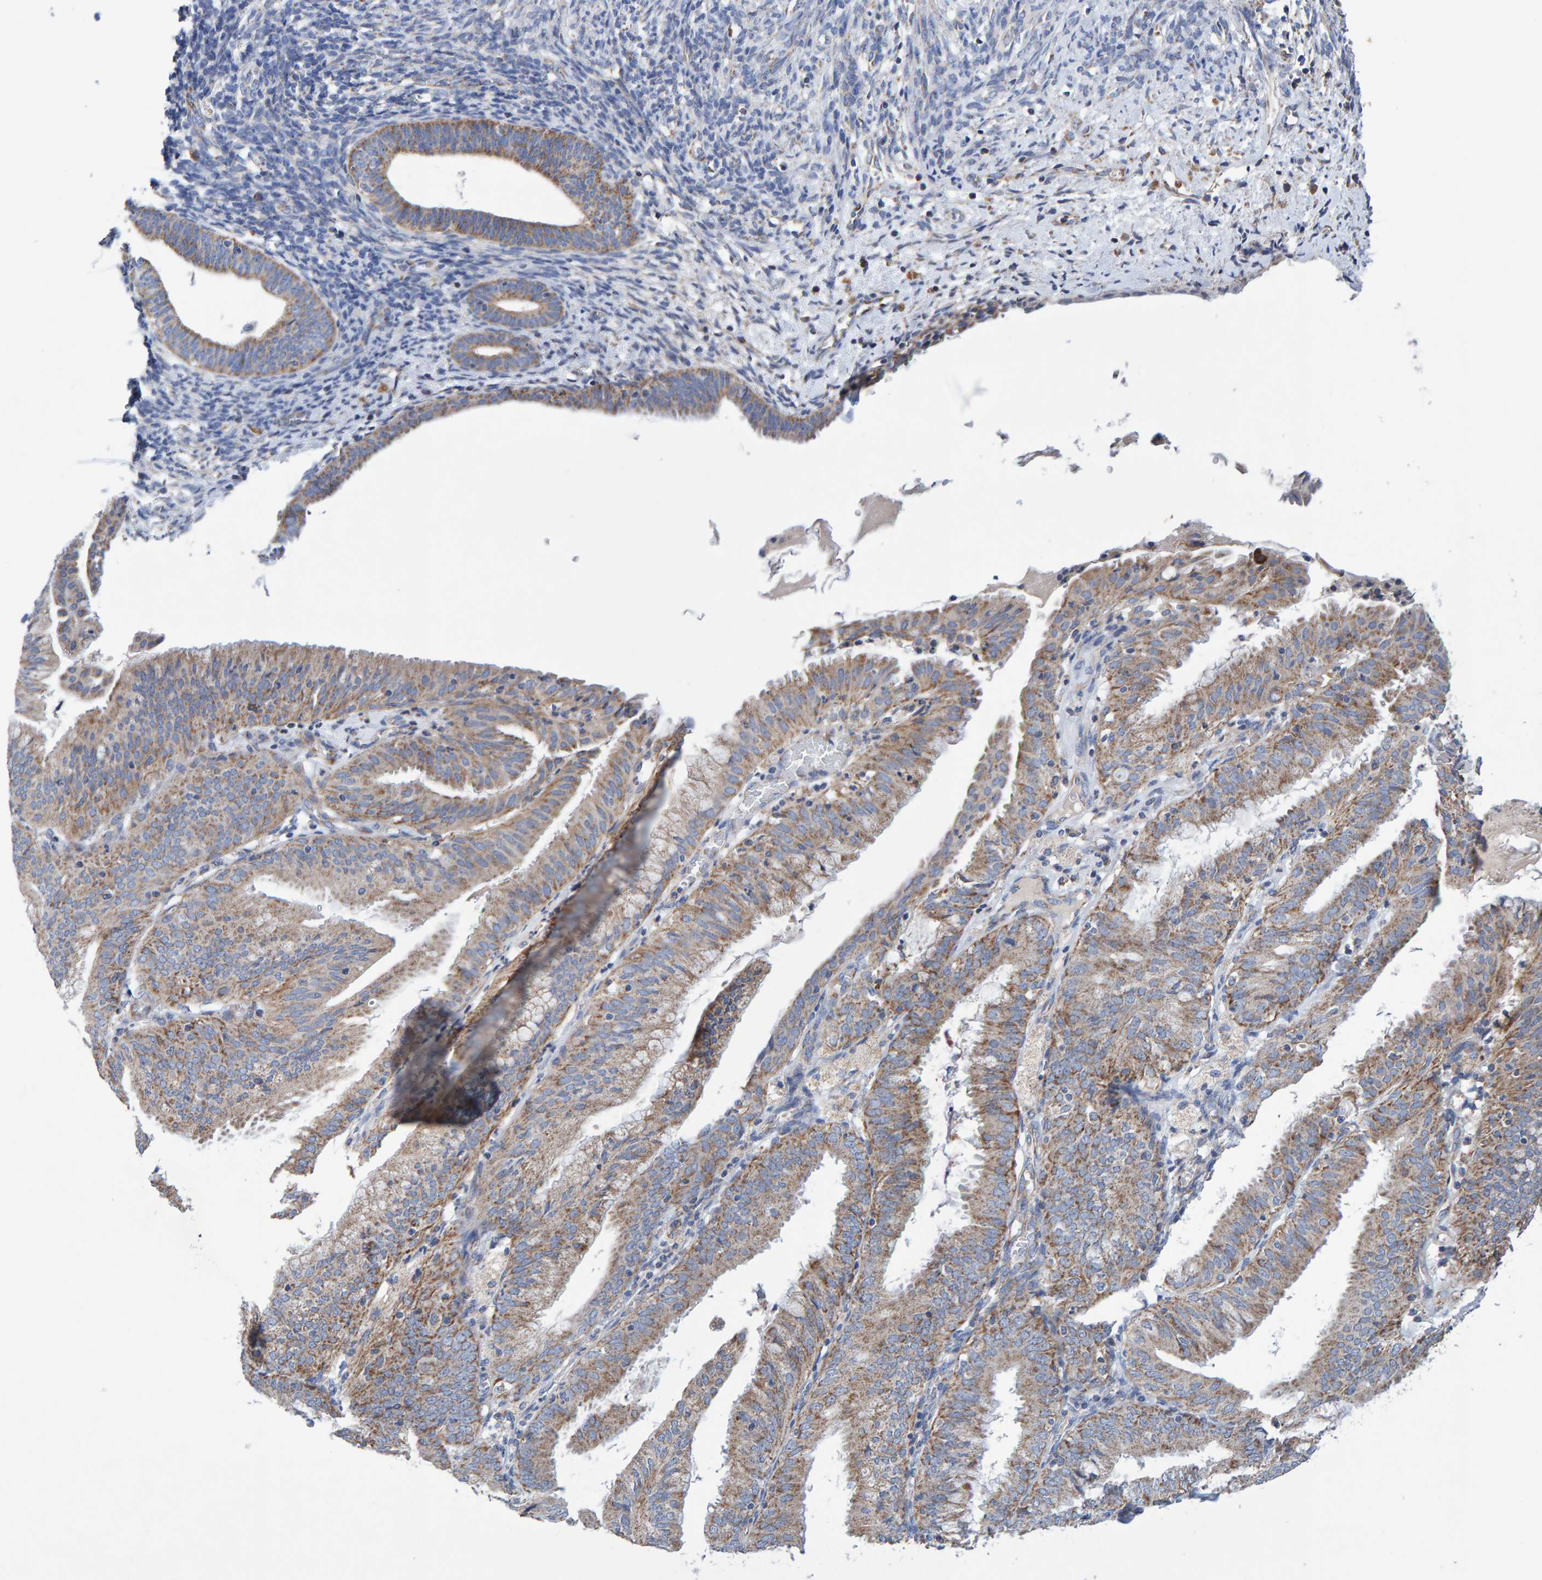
{"staining": {"intensity": "negative", "quantity": "none", "location": "none"}, "tissue": "endometrium", "cell_type": "Cells in endometrial stroma", "image_type": "normal", "snomed": [{"axis": "morphology", "description": "Normal tissue, NOS"}, {"axis": "morphology", "description": "Adenocarcinoma, NOS"}, {"axis": "topography", "description": "Endometrium"}], "caption": "A histopathology image of endometrium stained for a protein reveals no brown staining in cells in endometrial stroma.", "gene": "EFR3A", "patient": {"sex": "female", "age": 57}}